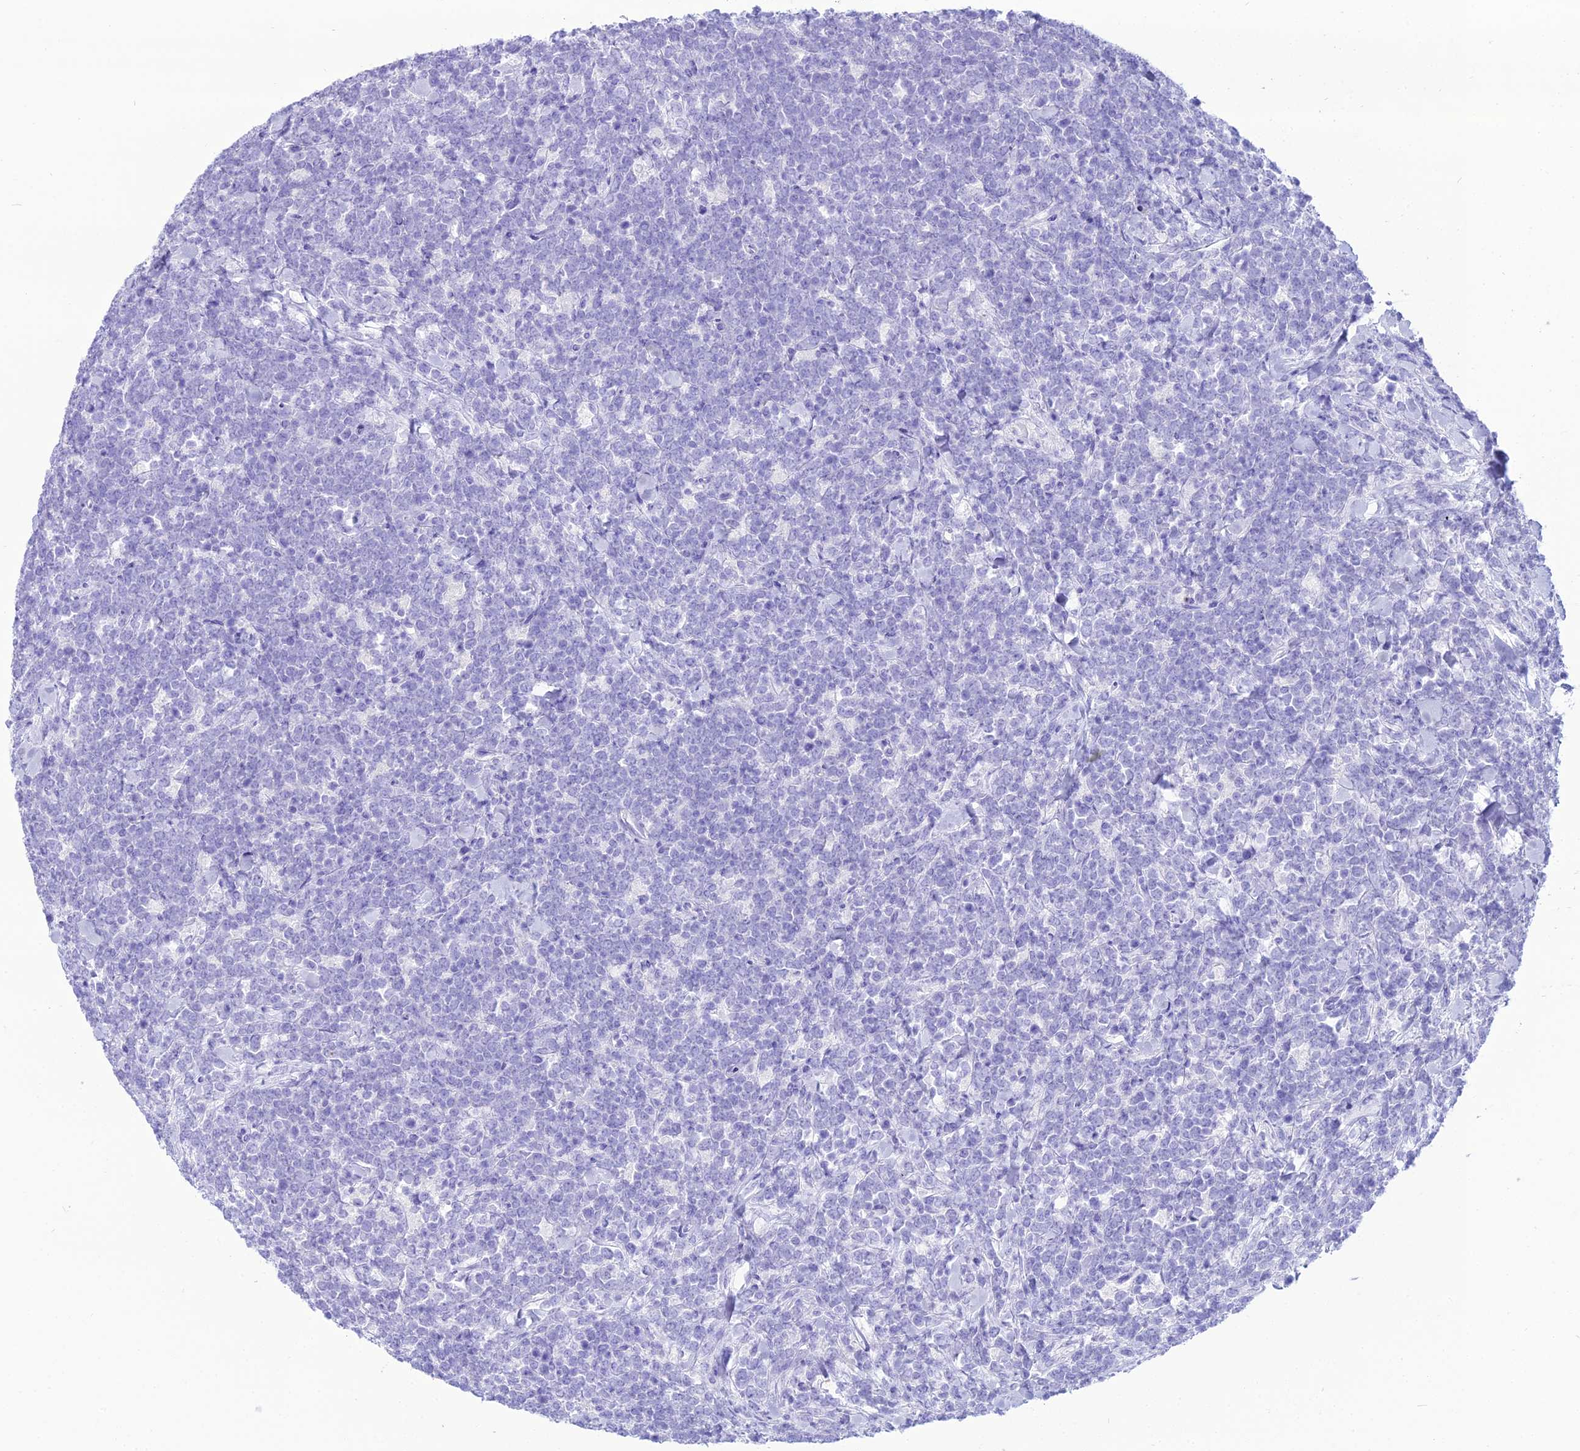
{"staining": {"intensity": "negative", "quantity": "none", "location": "none"}, "tissue": "lymphoma", "cell_type": "Tumor cells", "image_type": "cancer", "snomed": [{"axis": "morphology", "description": "Malignant lymphoma, non-Hodgkin's type, High grade"}, {"axis": "topography", "description": "Small intestine"}], "caption": "An IHC micrograph of lymphoma is shown. There is no staining in tumor cells of lymphoma.", "gene": "PNMA5", "patient": {"sex": "male", "age": 8}}